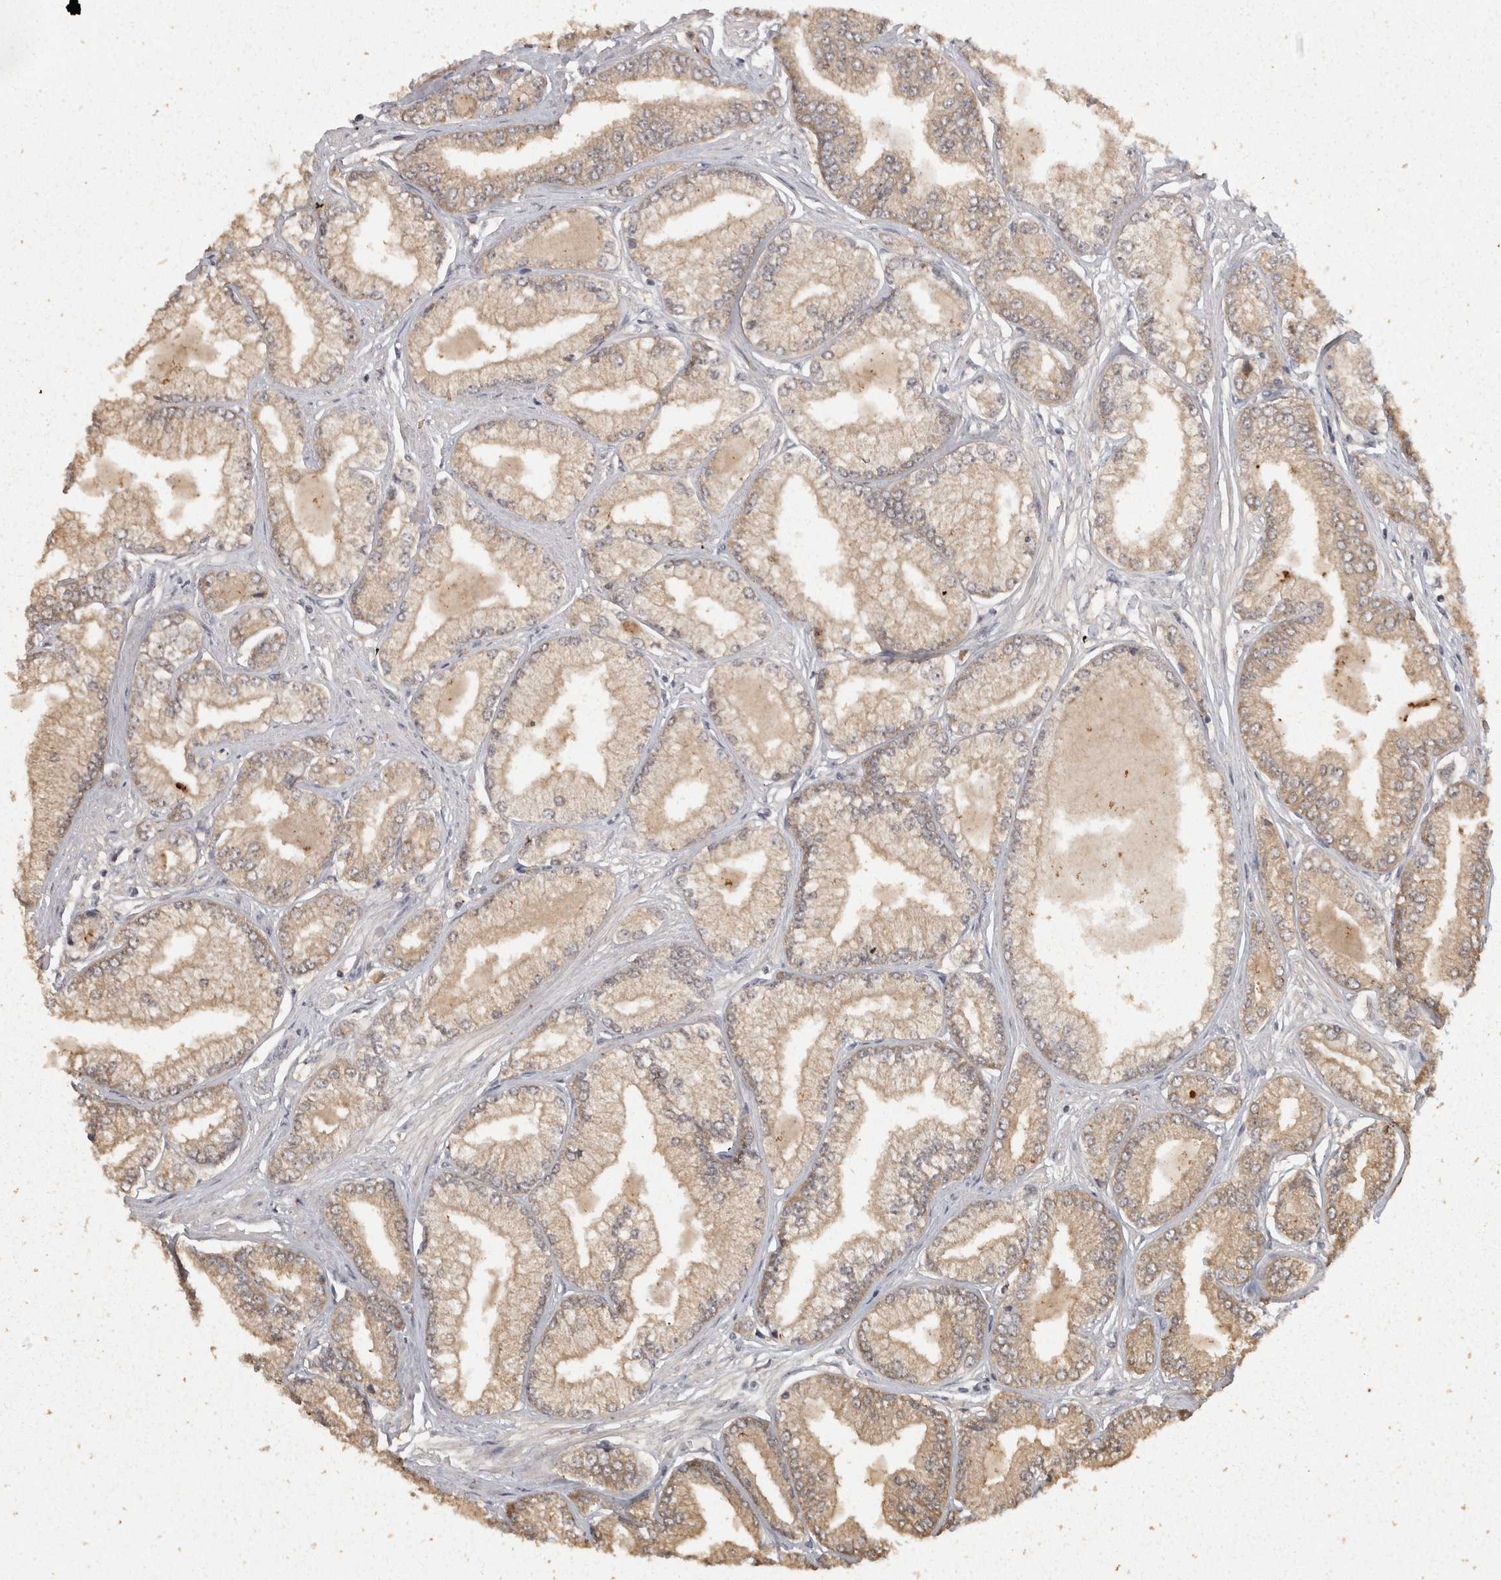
{"staining": {"intensity": "moderate", "quantity": "<25%", "location": "cytoplasmic/membranous"}, "tissue": "prostate cancer", "cell_type": "Tumor cells", "image_type": "cancer", "snomed": [{"axis": "morphology", "description": "Adenocarcinoma, Low grade"}, {"axis": "topography", "description": "Prostate"}], "caption": "Immunohistochemistry (IHC) (DAB (3,3'-diaminobenzidine)) staining of human prostate adenocarcinoma (low-grade) exhibits moderate cytoplasmic/membranous protein positivity in about <25% of tumor cells.", "gene": "ACAT2", "patient": {"sex": "male", "age": 52}}